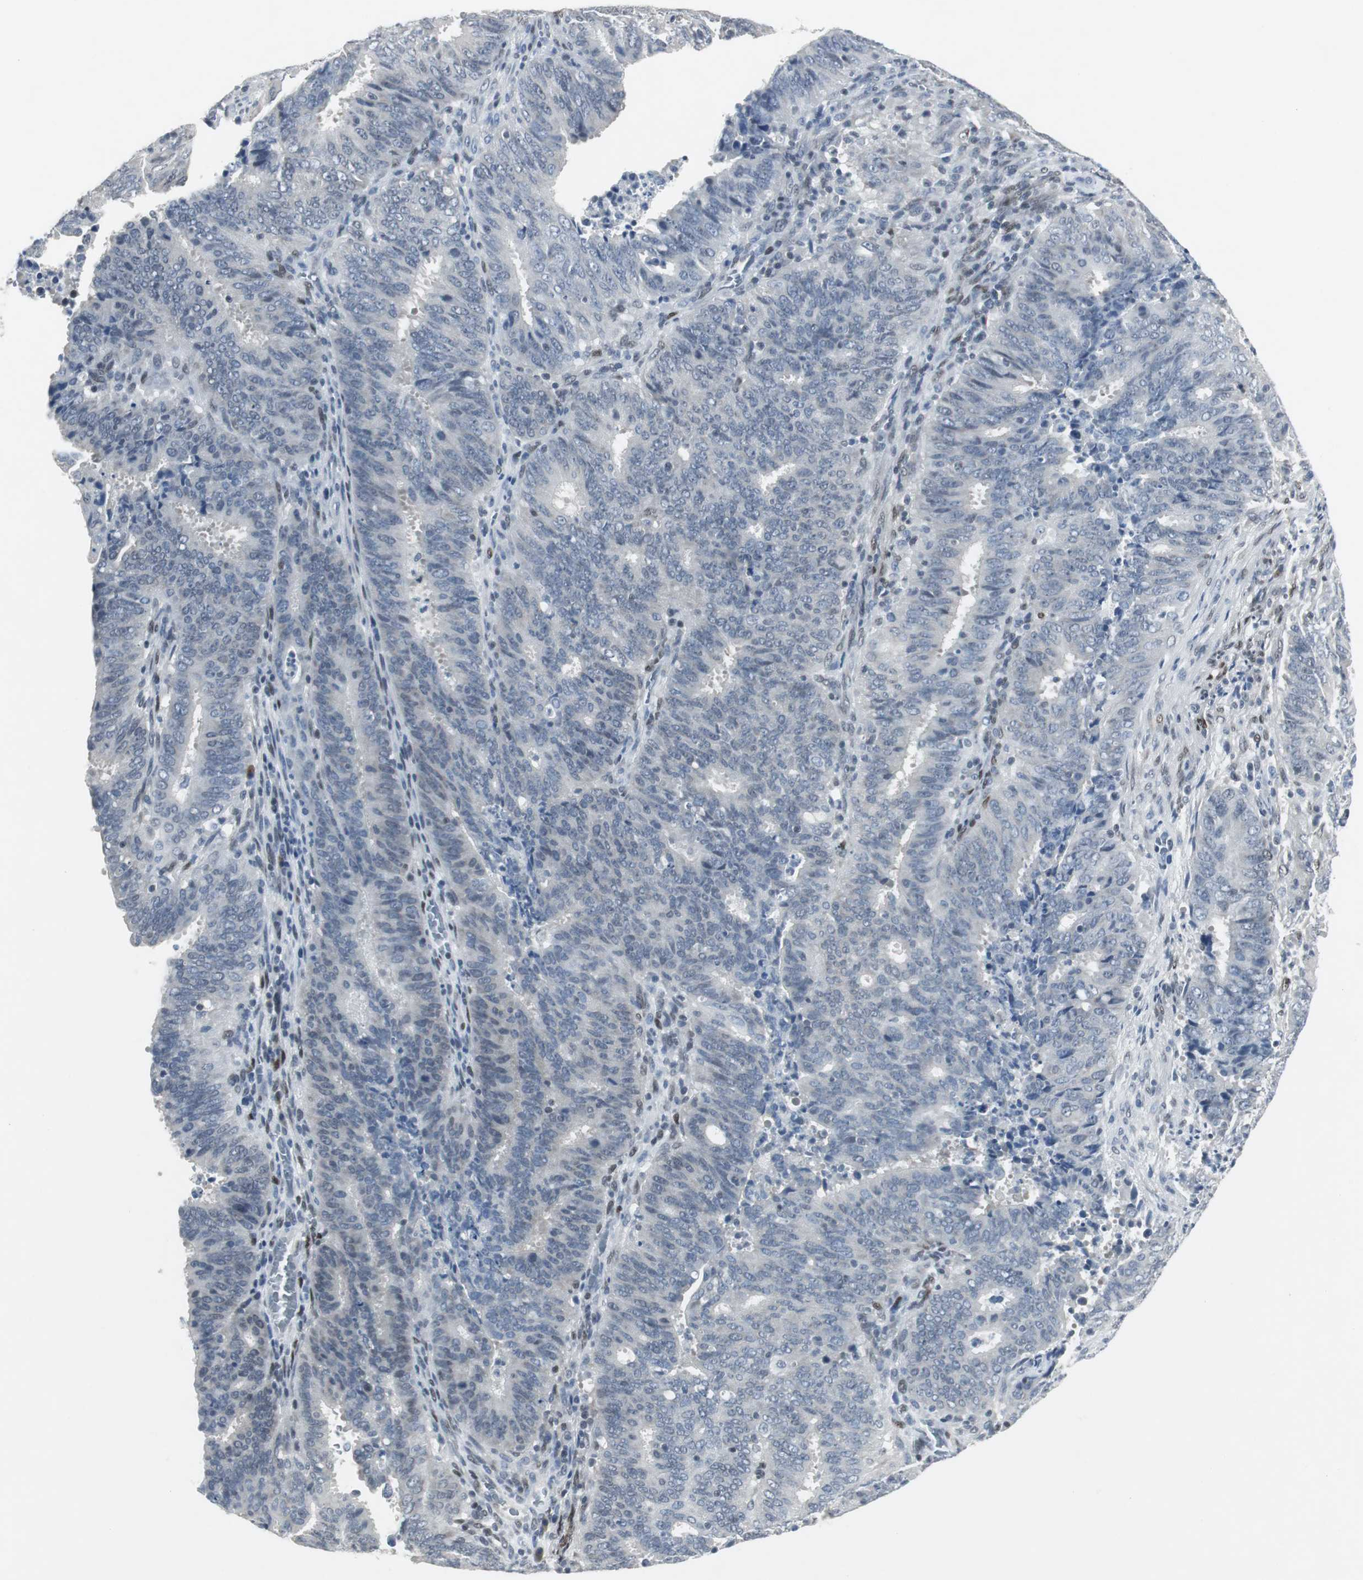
{"staining": {"intensity": "negative", "quantity": "none", "location": "none"}, "tissue": "cervical cancer", "cell_type": "Tumor cells", "image_type": "cancer", "snomed": [{"axis": "morphology", "description": "Adenocarcinoma, NOS"}, {"axis": "topography", "description": "Cervix"}], "caption": "This is a micrograph of immunohistochemistry staining of cervical adenocarcinoma, which shows no positivity in tumor cells.", "gene": "ELK1", "patient": {"sex": "female", "age": 44}}